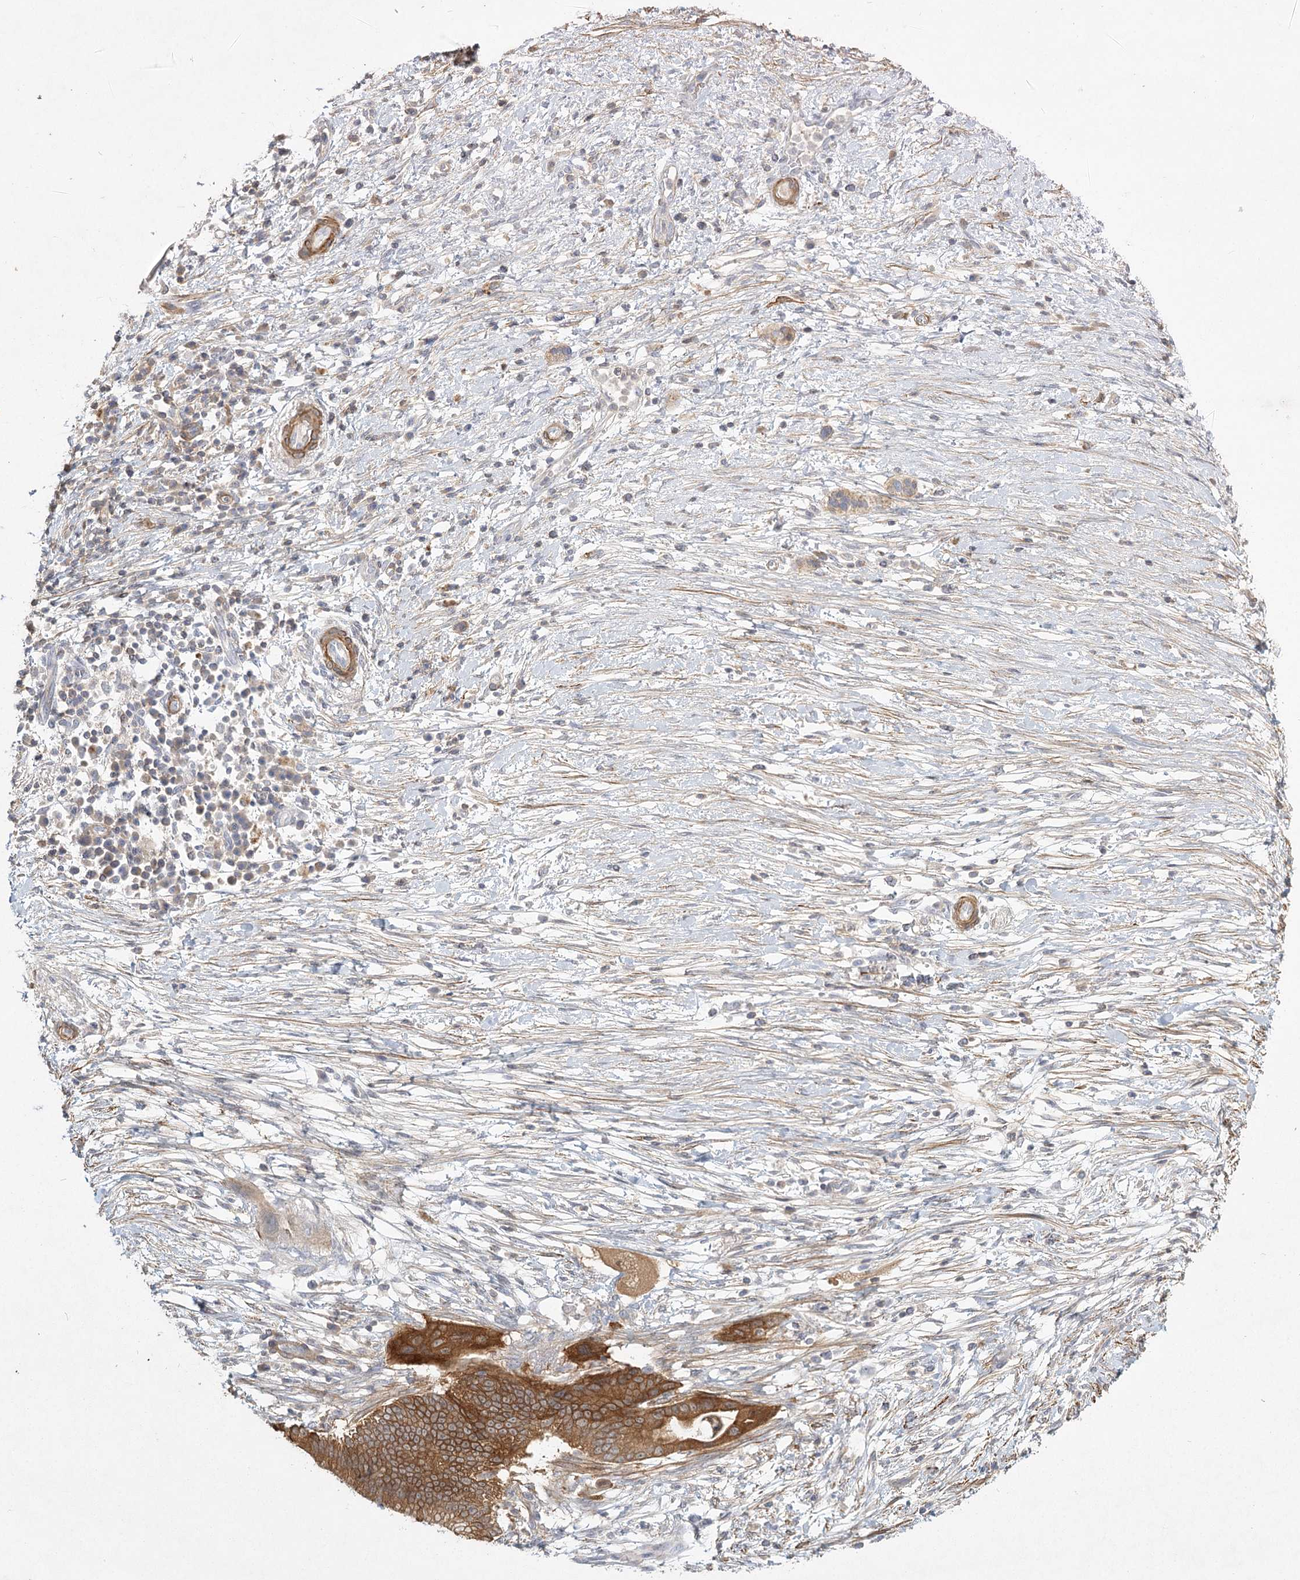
{"staining": {"intensity": "moderate", "quantity": ">75%", "location": "cytoplasmic/membranous"}, "tissue": "pancreatic cancer", "cell_type": "Tumor cells", "image_type": "cancer", "snomed": [{"axis": "morphology", "description": "Adenocarcinoma, NOS"}, {"axis": "topography", "description": "Pancreas"}], "caption": "A histopathology image of human pancreatic cancer (adenocarcinoma) stained for a protein displays moderate cytoplasmic/membranous brown staining in tumor cells.", "gene": "INPP4B", "patient": {"sex": "male", "age": 68}}